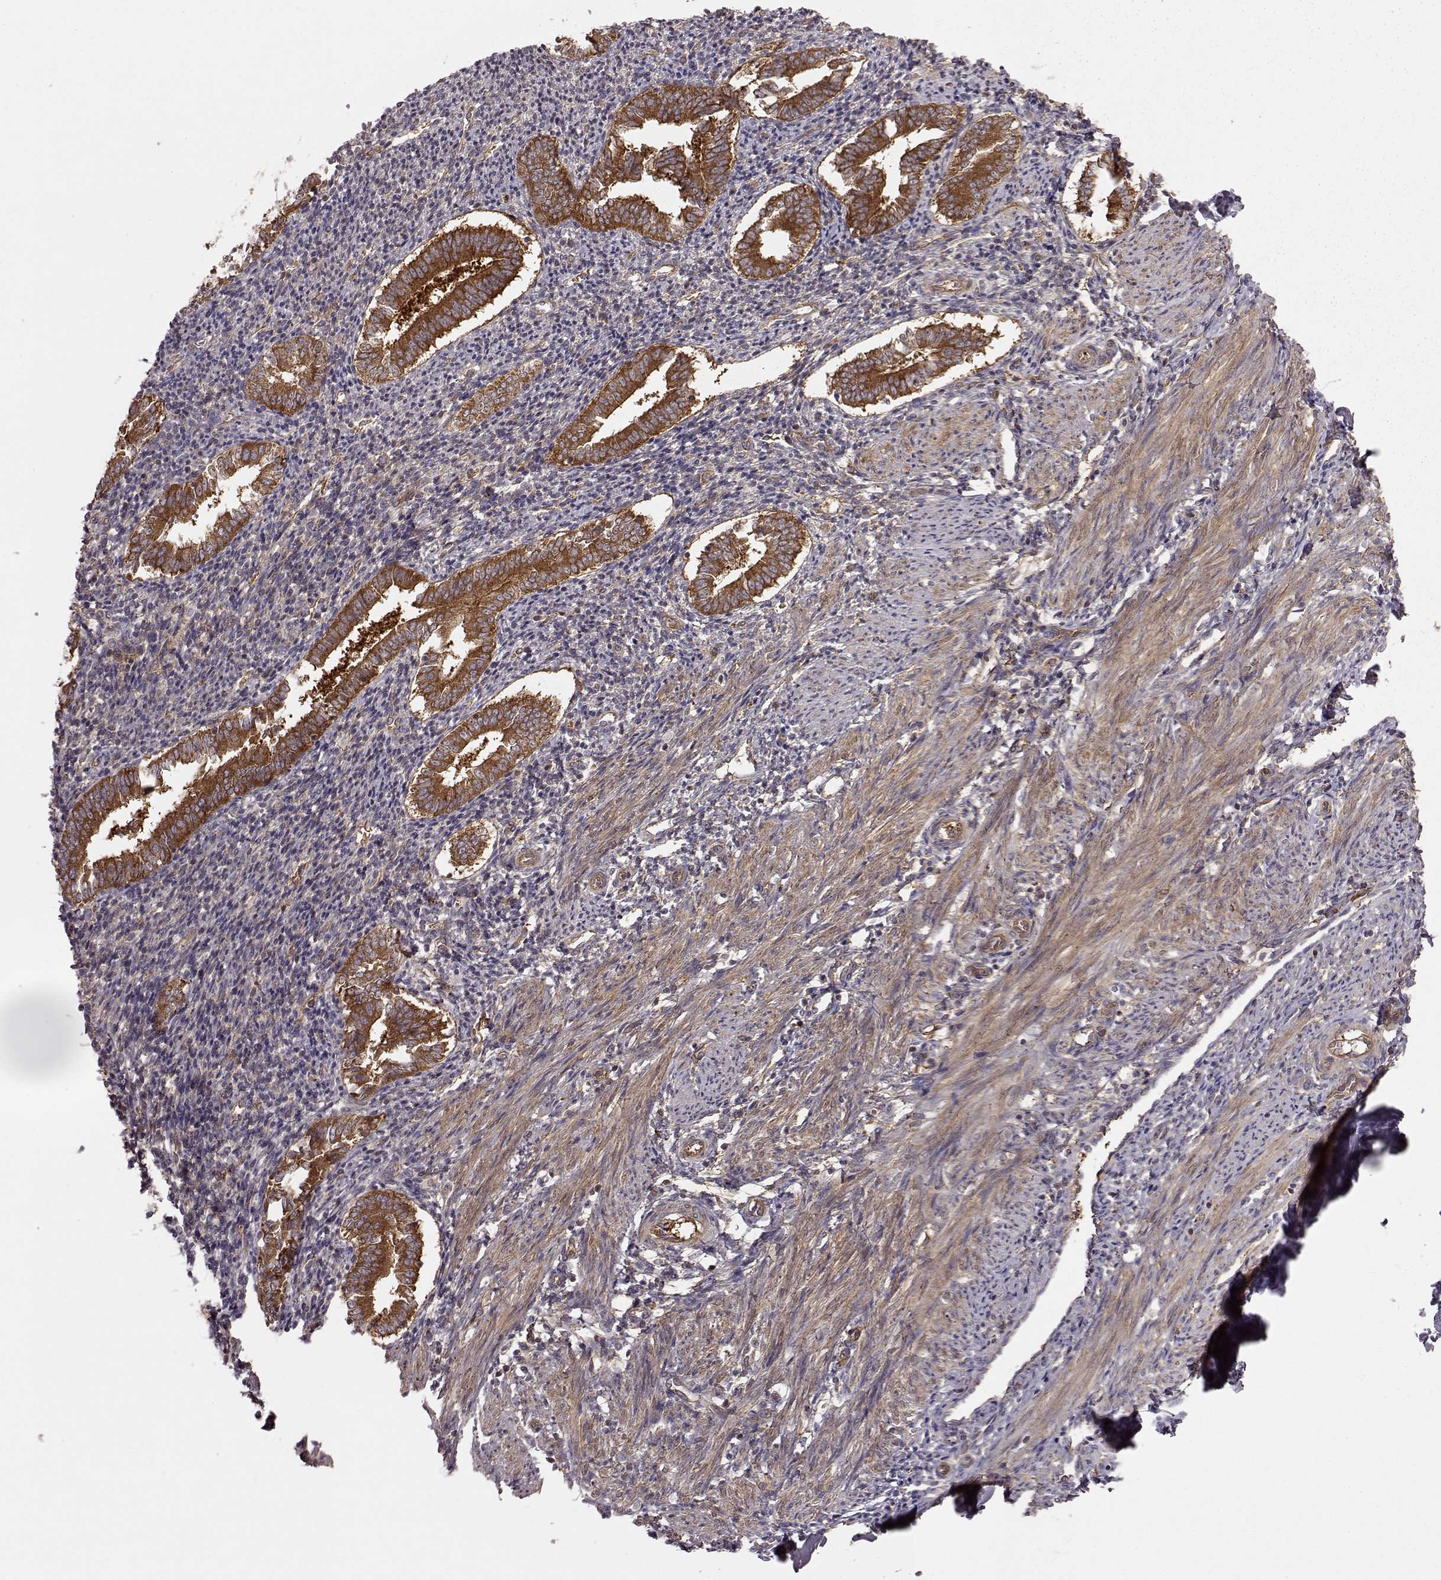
{"staining": {"intensity": "negative", "quantity": "none", "location": "none"}, "tissue": "endometrium", "cell_type": "Cells in endometrial stroma", "image_type": "normal", "snomed": [{"axis": "morphology", "description": "Normal tissue, NOS"}, {"axis": "topography", "description": "Endometrium"}], "caption": "Immunohistochemistry image of normal endometrium stained for a protein (brown), which displays no staining in cells in endometrial stroma. (DAB immunohistochemistry visualized using brightfield microscopy, high magnification).", "gene": "RABGAP1", "patient": {"sex": "female", "age": 25}}